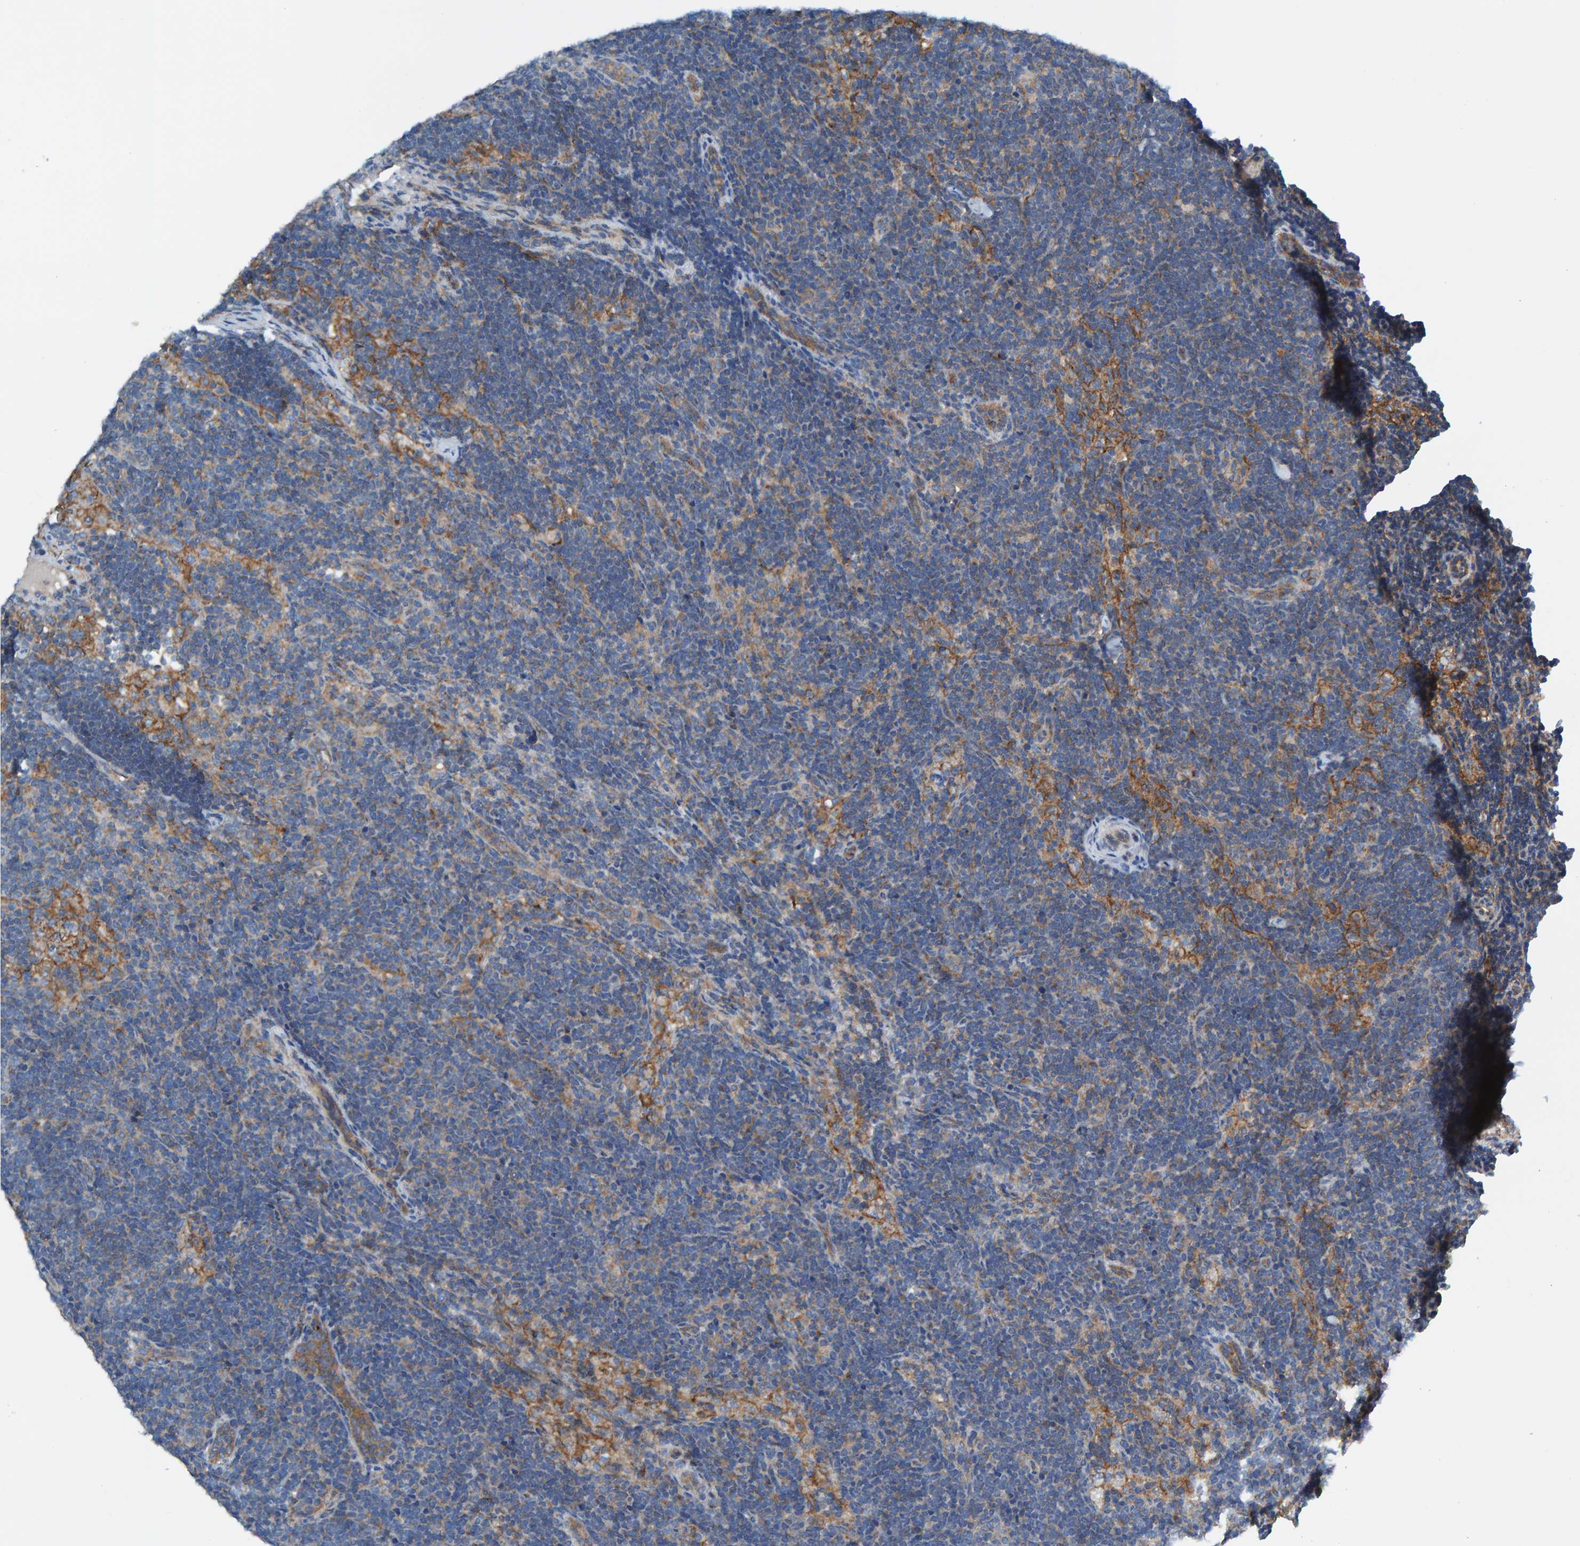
{"staining": {"intensity": "moderate", "quantity": ">75%", "location": "cytoplasmic/membranous"}, "tissue": "lymph node", "cell_type": "Germinal center cells", "image_type": "normal", "snomed": [{"axis": "morphology", "description": "Normal tissue, NOS"}, {"axis": "topography", "description": "Lymph node"}], "caption": "Protein analysis of normal lymph node exhibits moderate cytoplasmic/membranous positivity in about >75% of germinal center cells.", "gene": "MKLN1", "patient": {"sex": "female", "age": 22}}